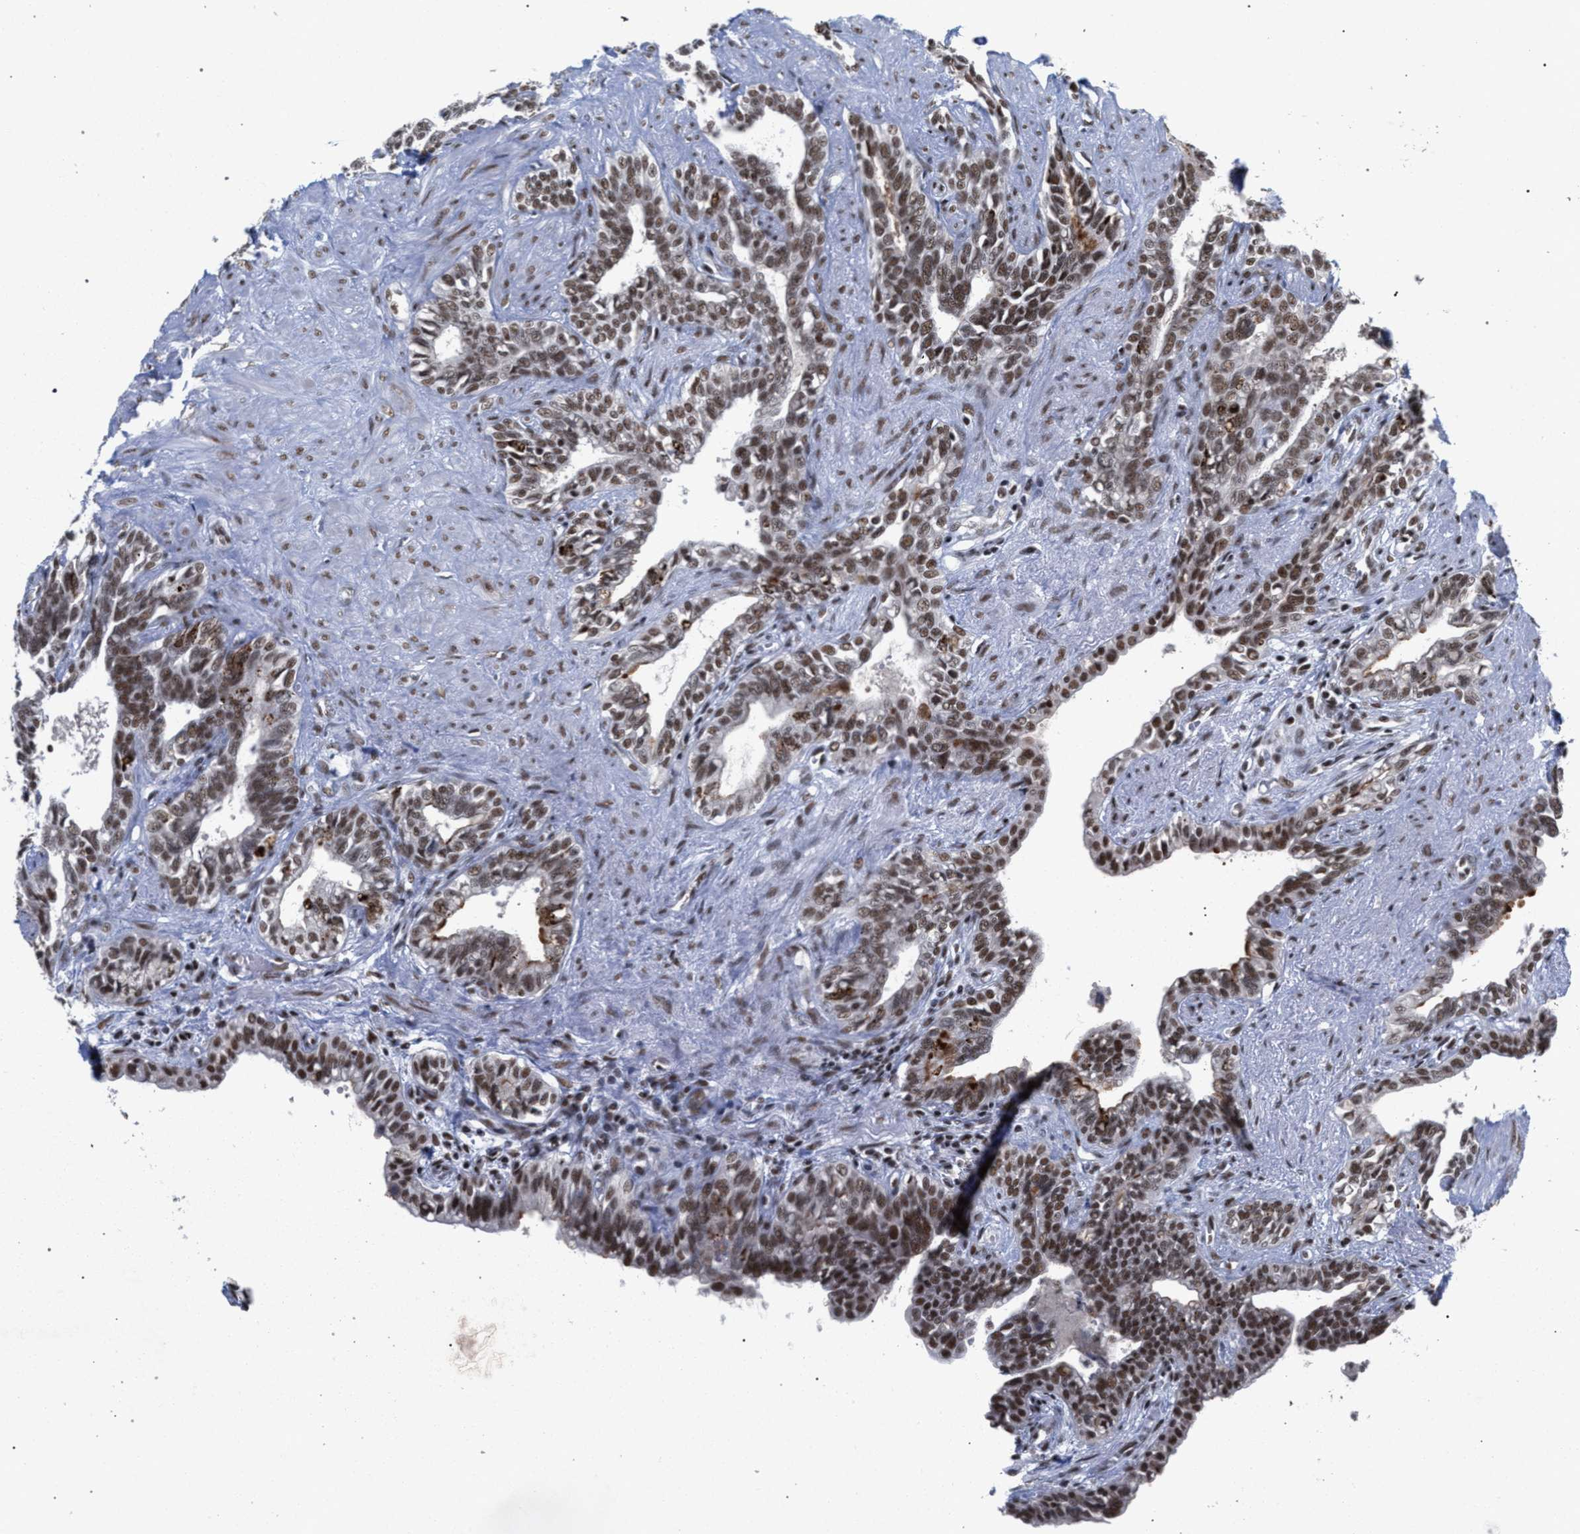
{"staining": {"intensity": "moderate", "quantity": ">75%", "location": "nuclear"}, "tissue": "seminal vesicle", "cell_type": "Glandular cells", "image_type": "normal", "snomed": [{"axis": "morphology", "description": "Normal tissue, NOS"}, {"axis": "morphology", "description": "Adenocarcinoma, High grade"}, {"axis": "topography", "description": "Prostate"}, {"axis": "topography", "description": "Seminal veicle"}], "caption": "Immunohistochemical staining of normal human seminal vesicle demonstrates medium levels of moderate nuclear expression in approximately >75% of glandular cells.", "gene": "SCAF4", "patient": {"sex": "male", "age": 55}}